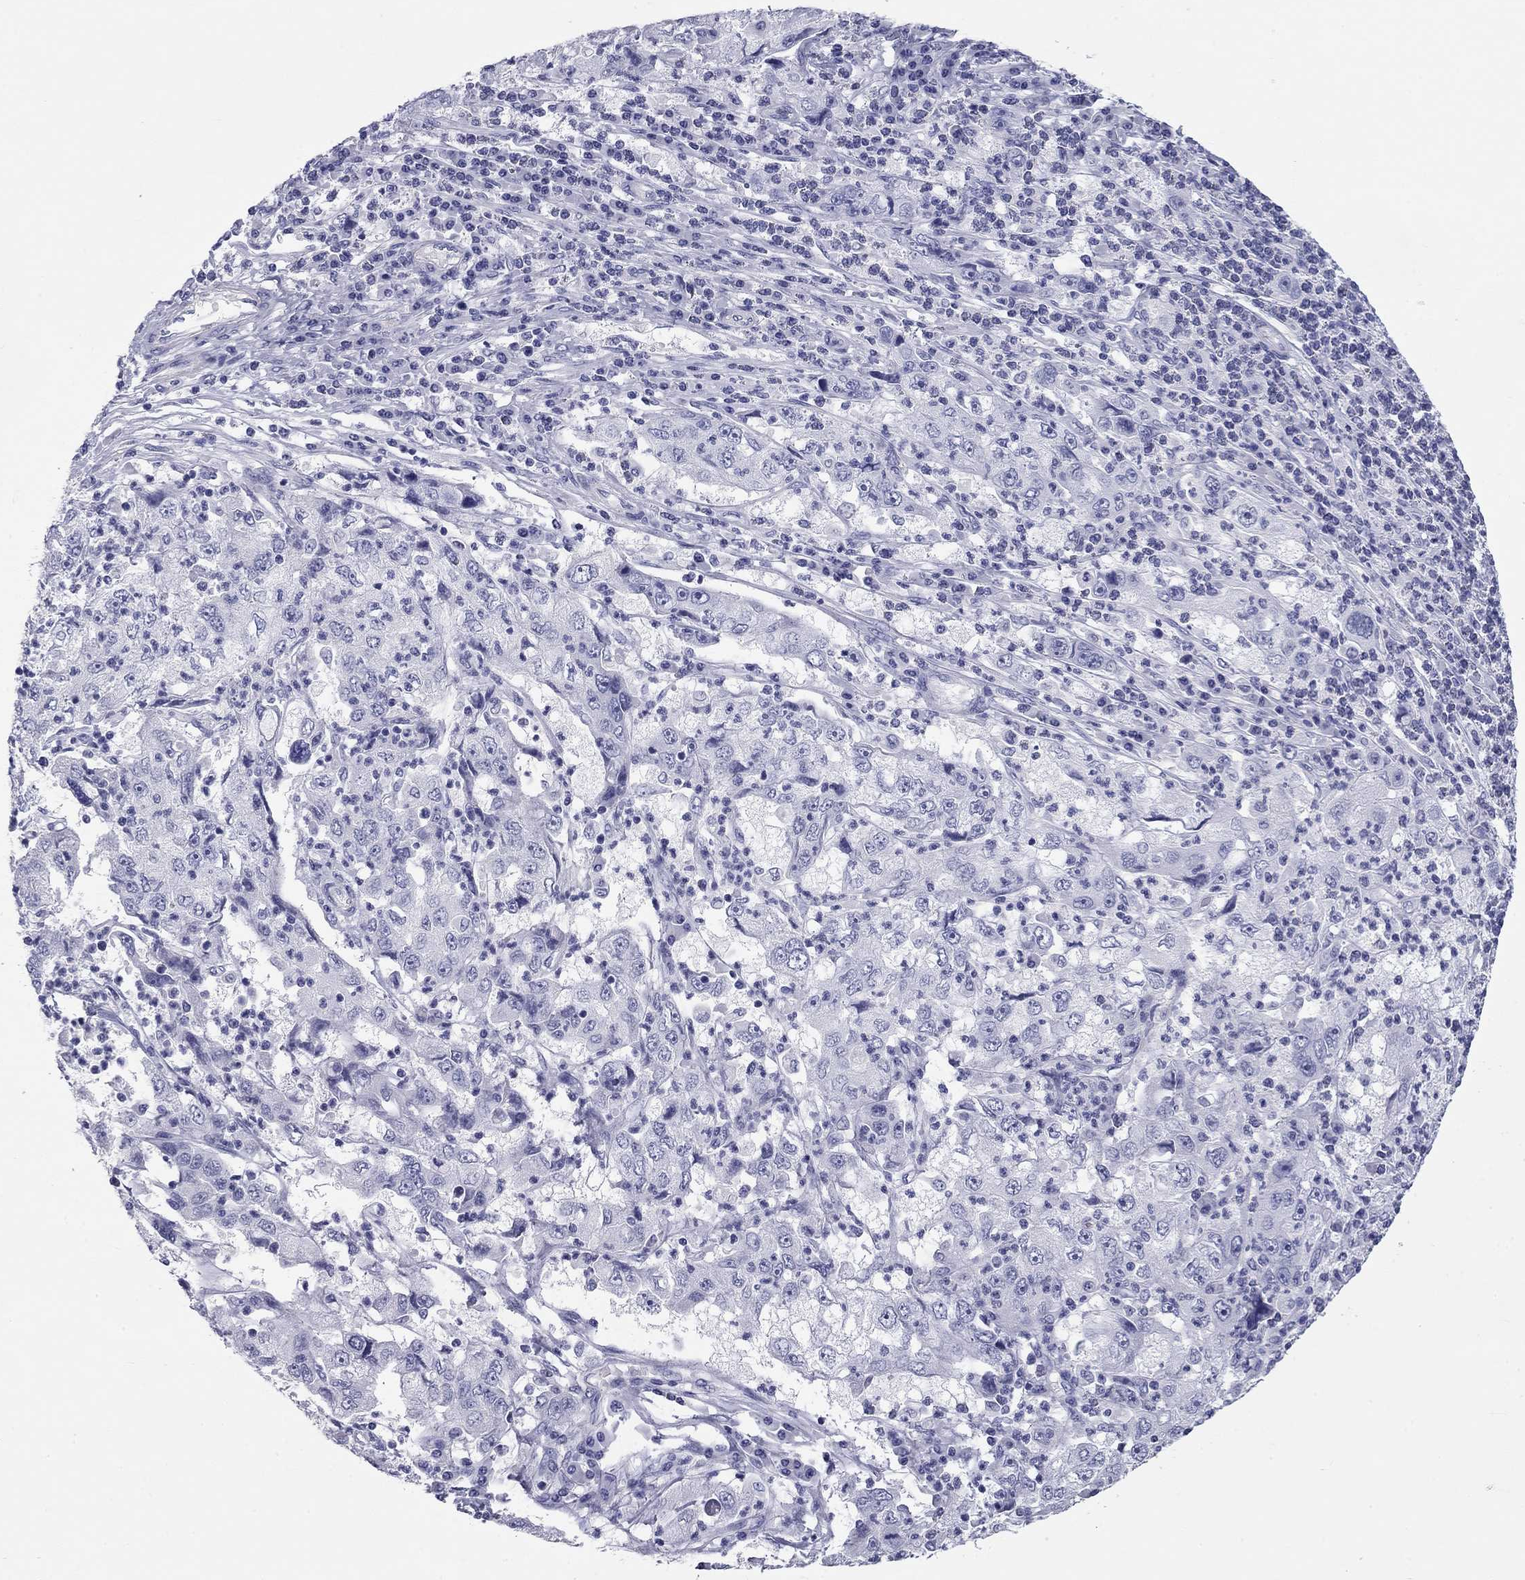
{"staining": {"intensity": "negative", "quantity": "none", "location": "none"}, "tissue": "cervical cancer", "cell_type": "Tumor cells", "image_type": "cancer", "snomed": [{"axis": "morphology", "description": "Squamous cell carcinoma, NOS"}, {"axis": "topography", "description": "Cervix"}], "caption": "Micrograph shows no significant protein staining in tumor cells of cervical squamous cell carcinoma.", "gene": "DNALI1", "patient": {"sex": "female", "age": 36}}